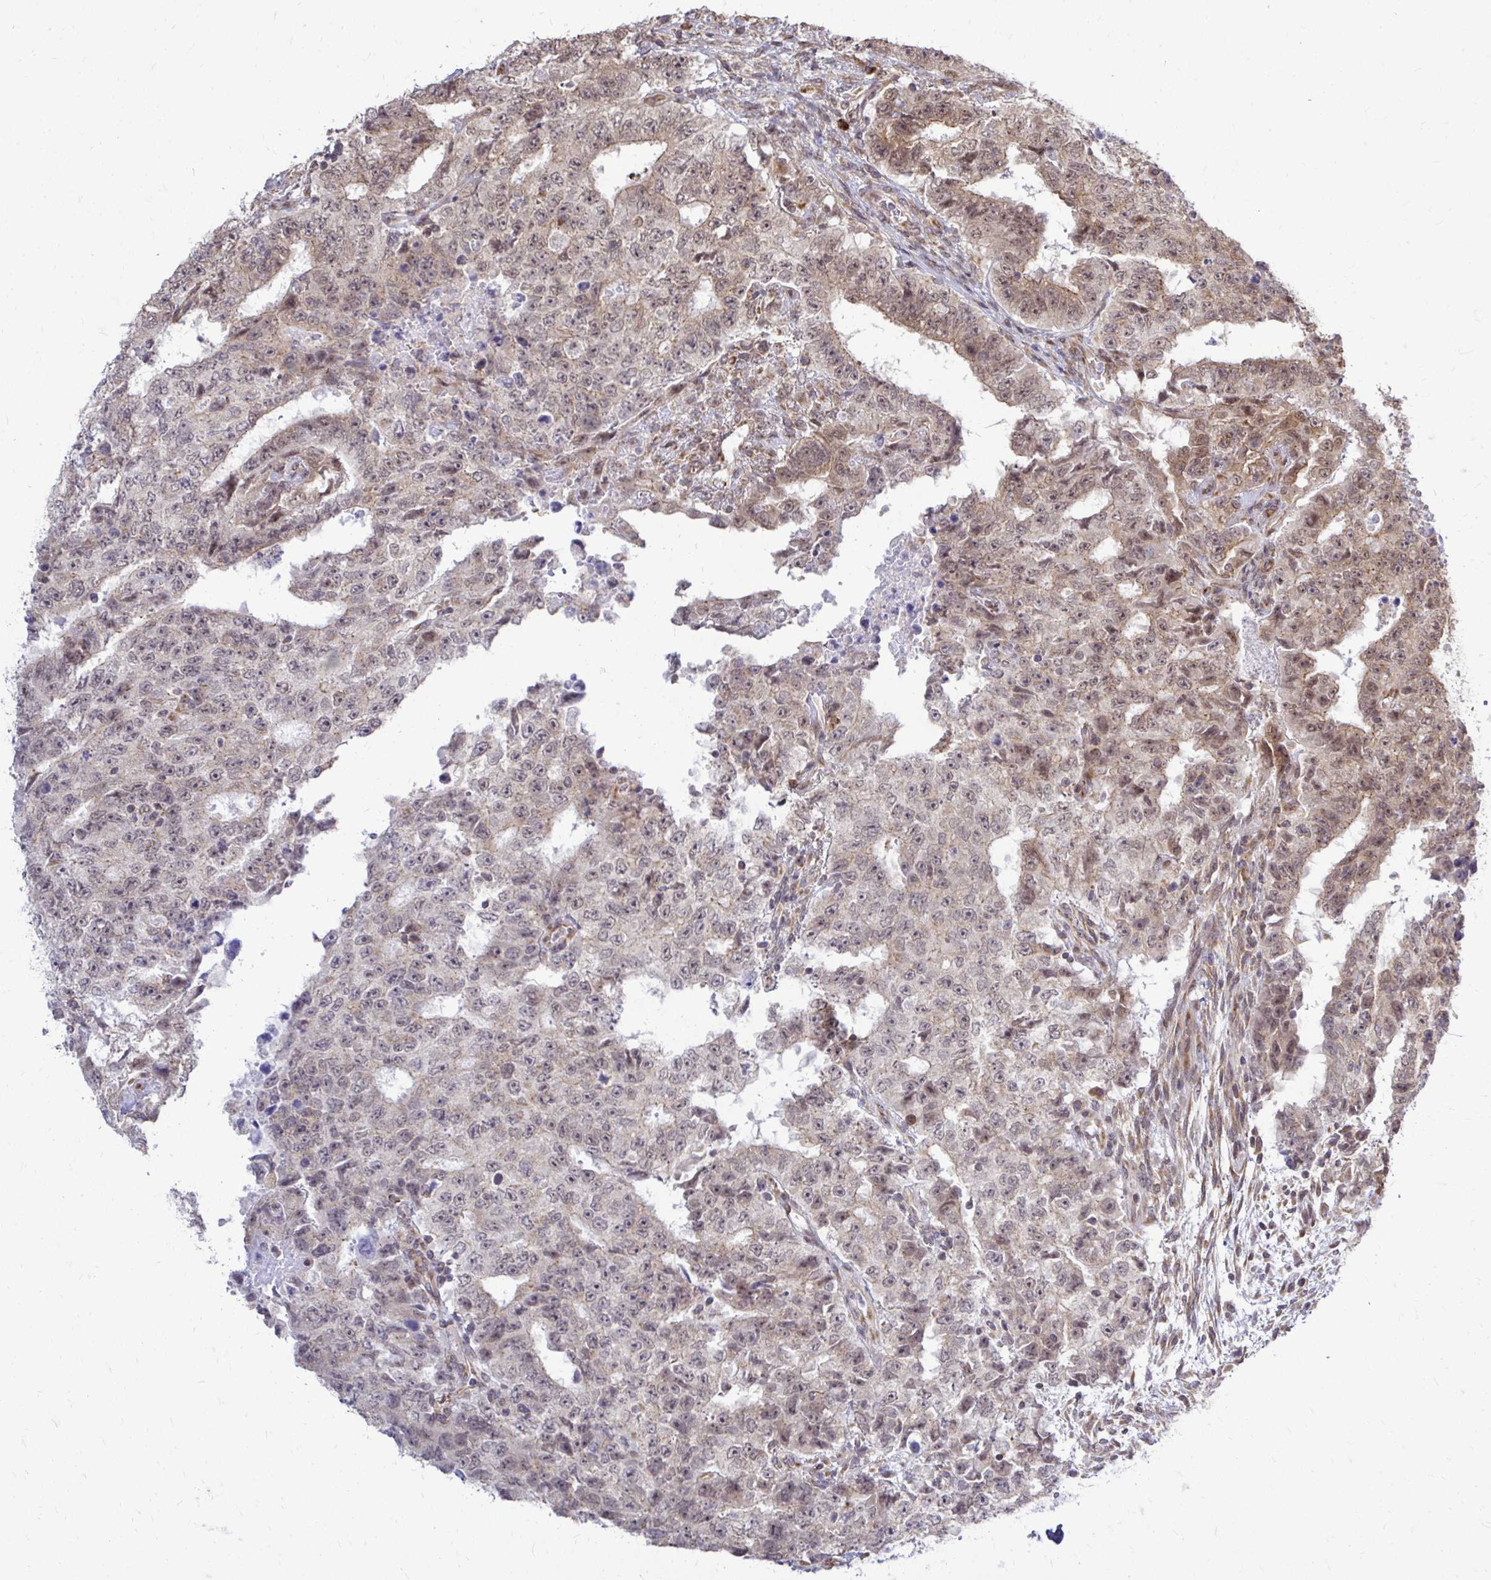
{"staining": {"intensity": "weak", "quantity": "<25%", "location": "cytoplasmic/membranous"}, "tissue": "testis cancer", "cell_type": "Tumor cells", "image_type": "cancer", "snomed": [{"axis": "morphology", "description": "Carcinoma, Embryonal, NOS"}, {"axis": "topography", "description": "Testis"}], "caption": "A photomicrograph of human testis cancer (embryonal carcinoma) is negative for staining in tumor cells.", "gene": "FMR1", "patient": {"sex": "male", "age": 24}}